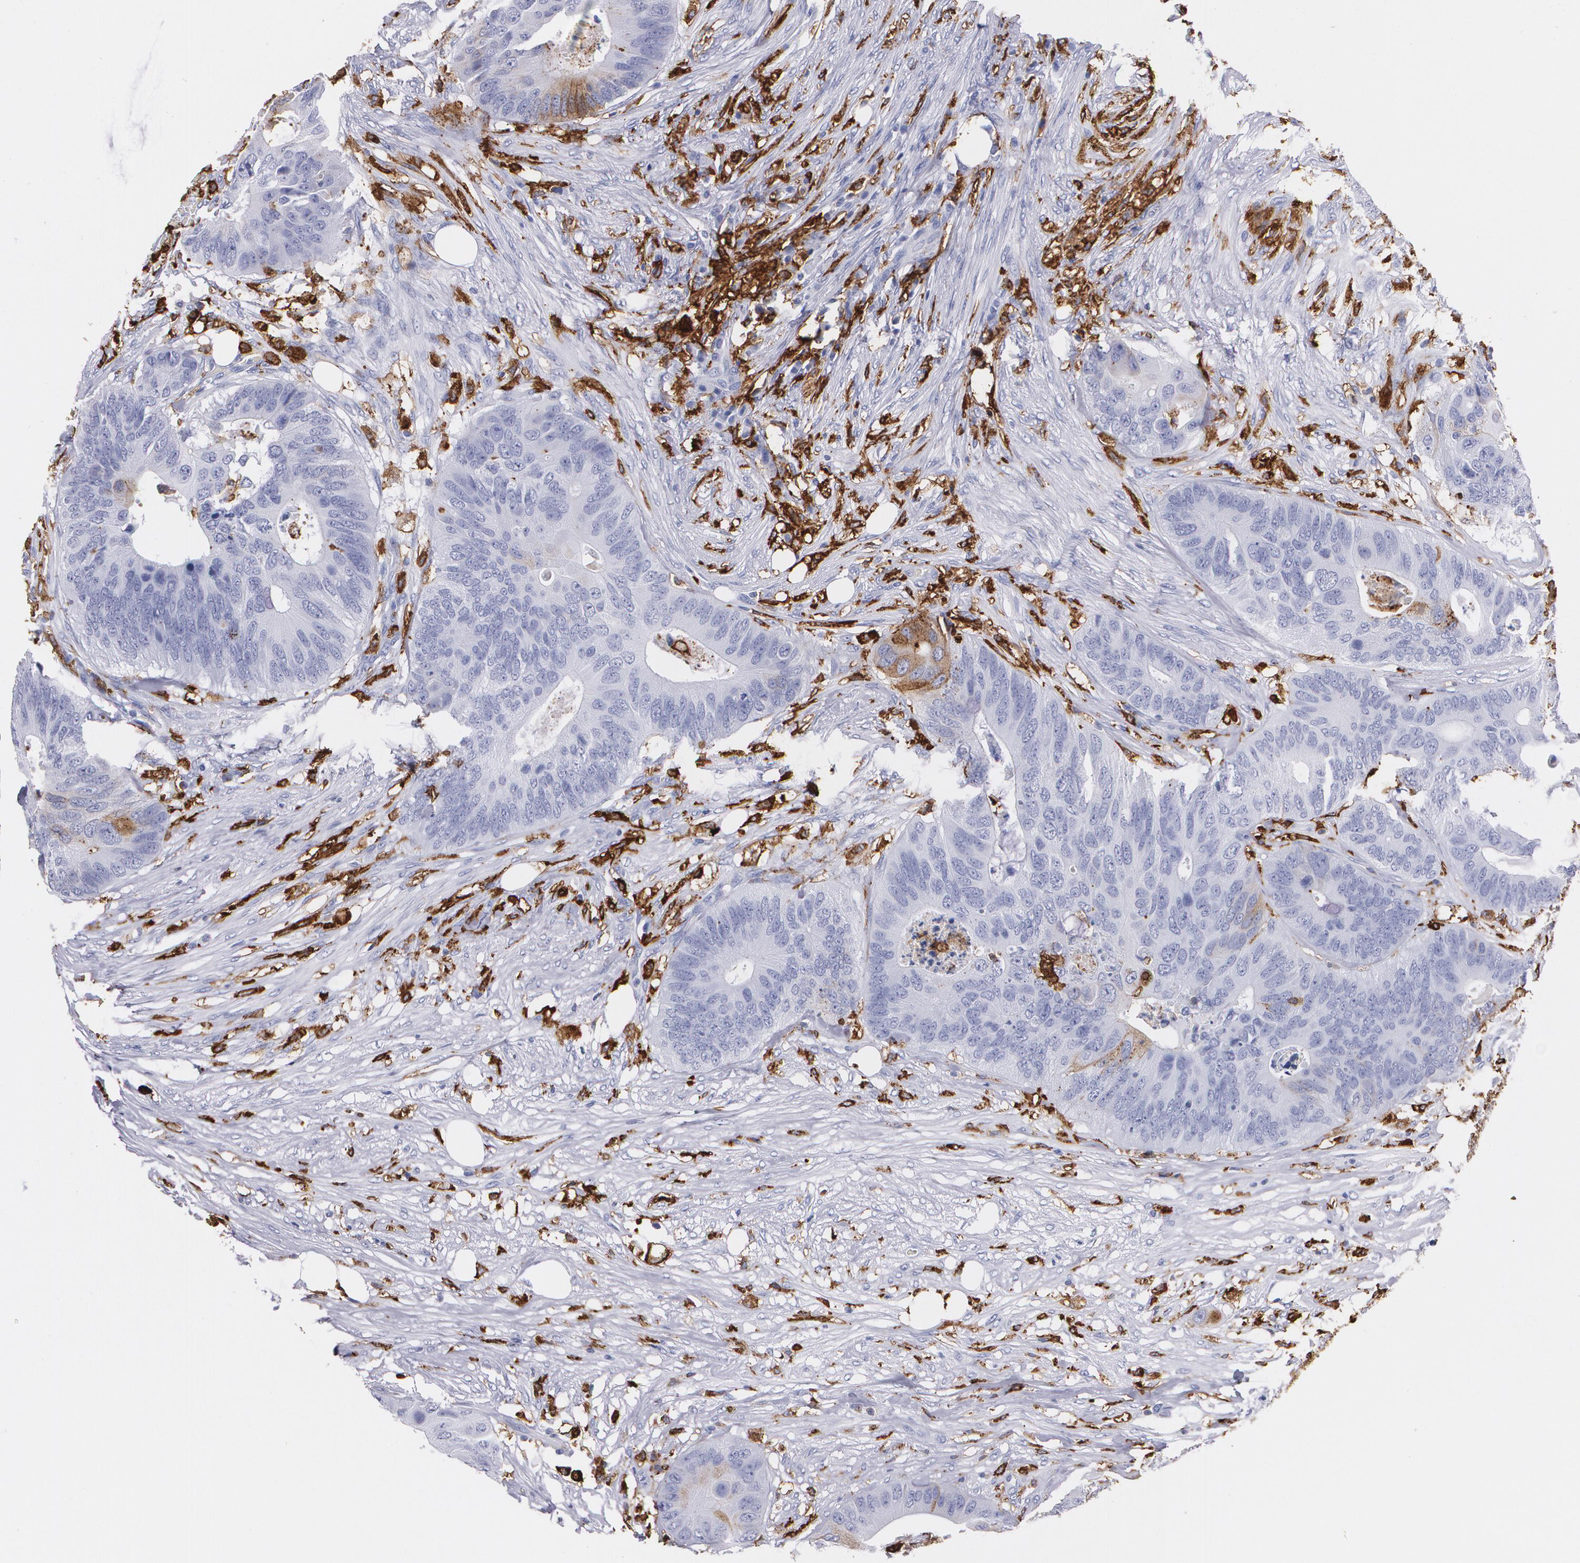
{"staining": {"intensity": "strong", "quantity": ">75%", "location": "cytoplasmic/membranous"}, "tissue": "colorectal cancer", "cell_type": "Tumor cells", "image_type": "cancer", "snomed": [{"axis": "morphology", "description": "Adenocarcinoma, NOS"}, {"axis": "topography", "description": "Colon"}], "caption": "An image of colorectal cancer stained for a protein demonstrates strong cytoplasmic/membranous brown staining in tumor cells.", "gene": "HLA-DRA", "patient": {"sex": "male", "age": 71}}